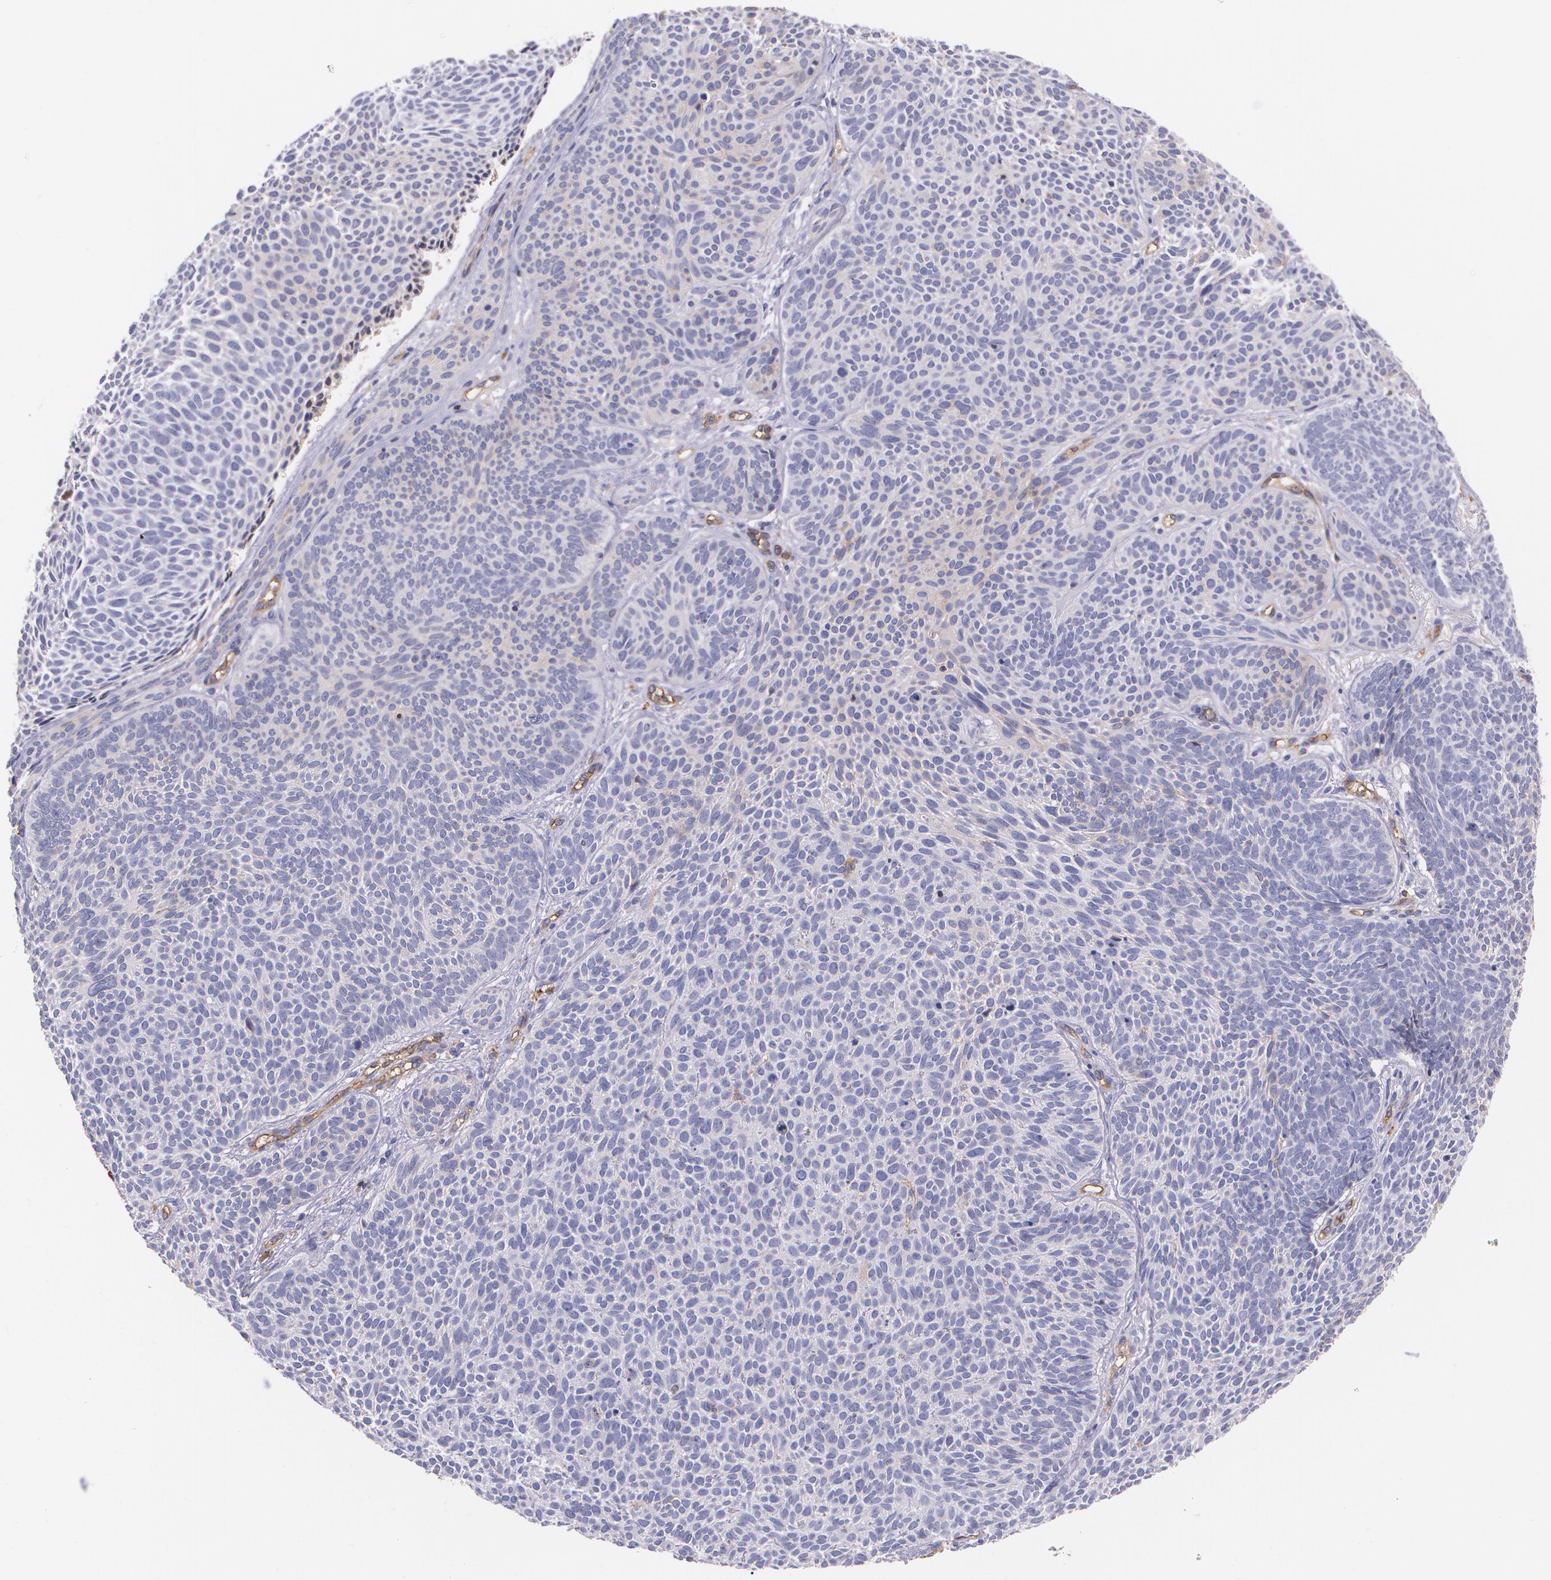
{"staining": {"intensity": "negative", "quantity": "none", "location": "none"}, "tissue": "skin cancer", "cell_type": "Tumor cells", "image_type": "cancer", "snomed": [{"axis": "morphology", "description": "Basal cell carcinoma"}, {"axis": "topography", "description": "Skin"}], "caption": "This is an IHC image of human skin cancer (basal cell carcinoma). There is no staining in tumor cells.", "gene": "B2M", "patient": {"sex": "male", "age": 84}}